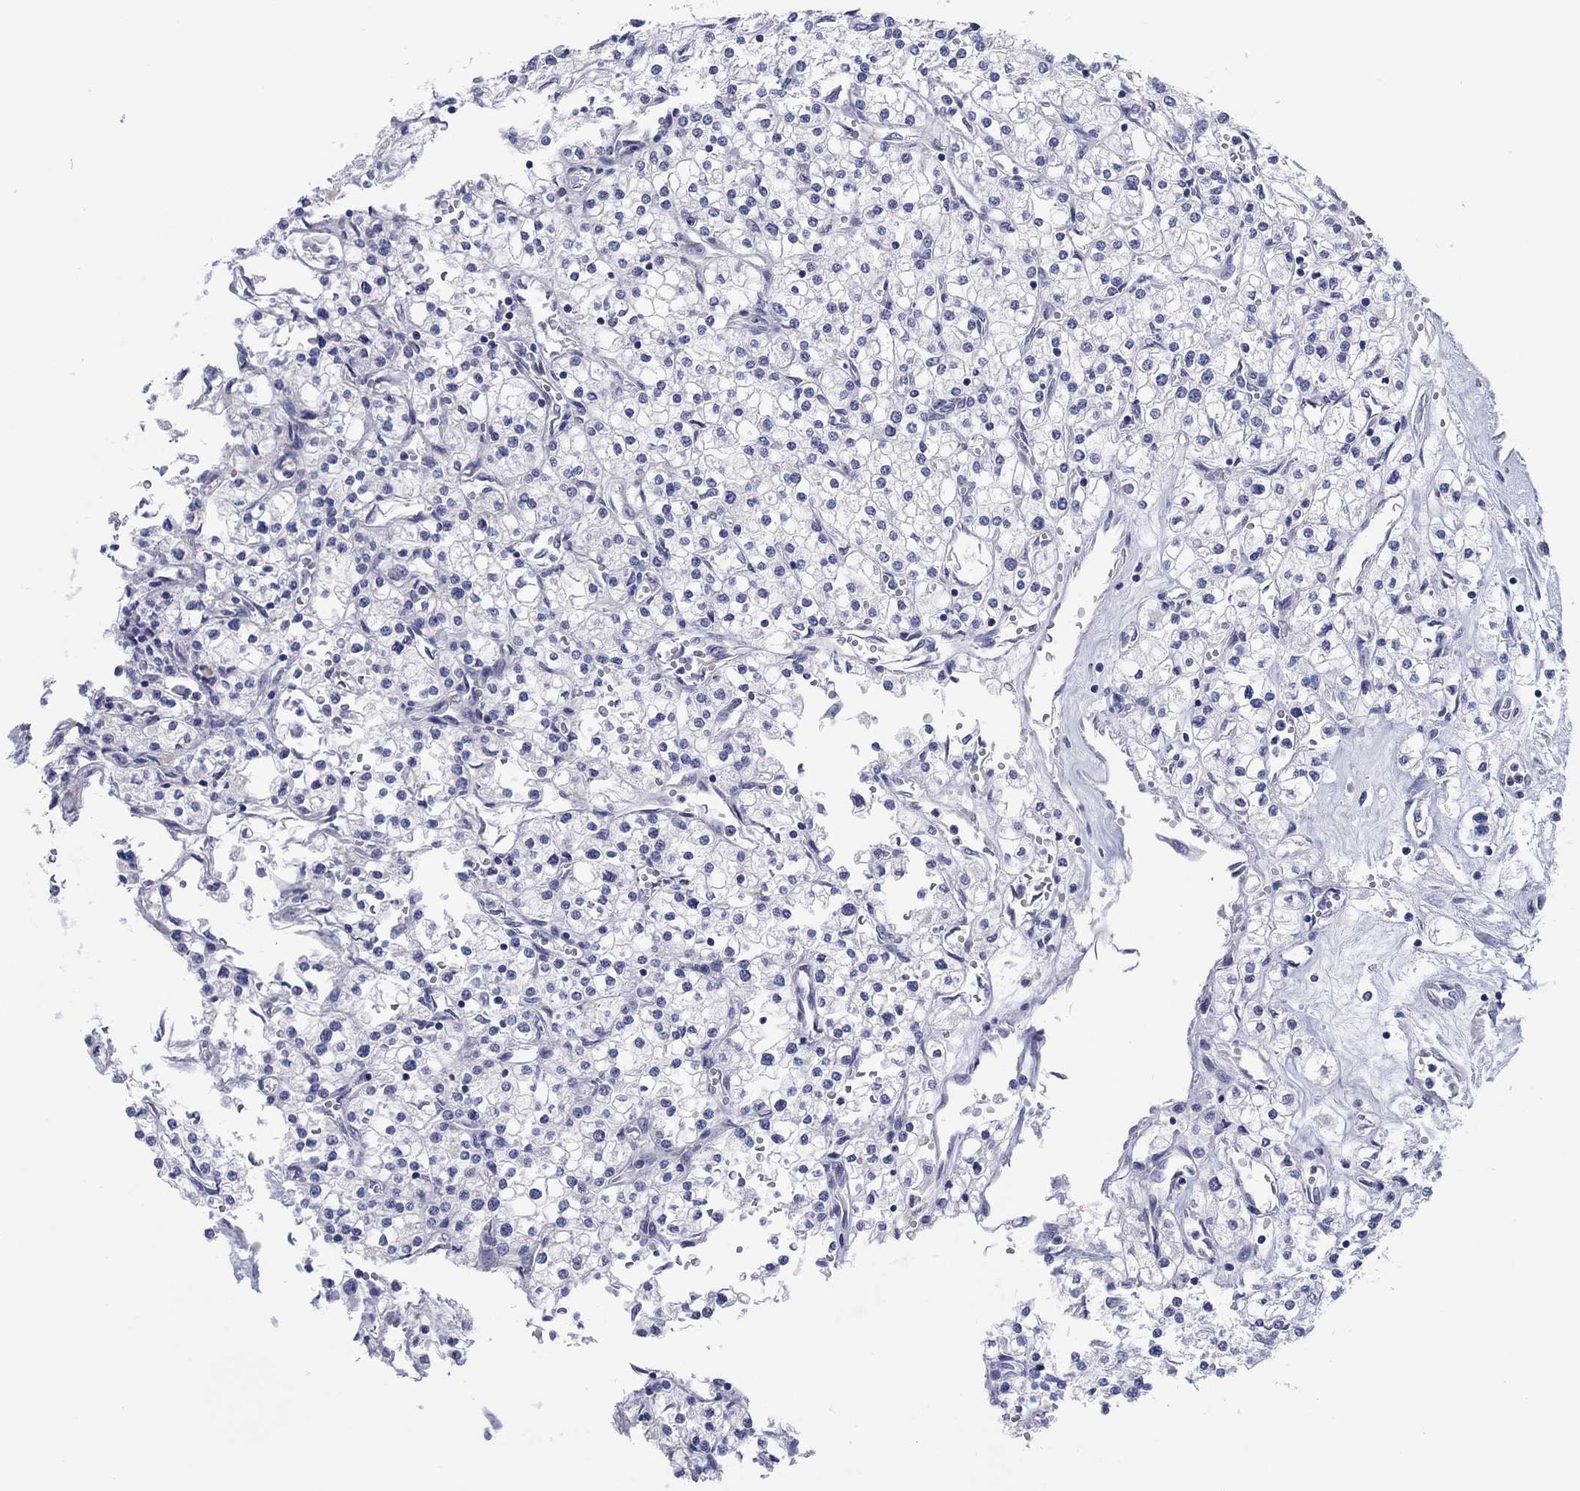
{"staining": {"intensity": "negative", "quantity": "none", "location": "none"}, "tissue": "renal cancer", "cell_type": "Tumor cells", "image_type": "cancer", "snomed": [{"axis": "morphology", "description": "Adenocarcinoma, NOS"}, {"axis": "topography", "description": "Kidney"}], "caption": "Human renal adenocarcinoma stained for a protein using IHC displays no staining in tumor cells.", "gene": "ERICH3", "patient": {"sex": "male", "age": 80}}